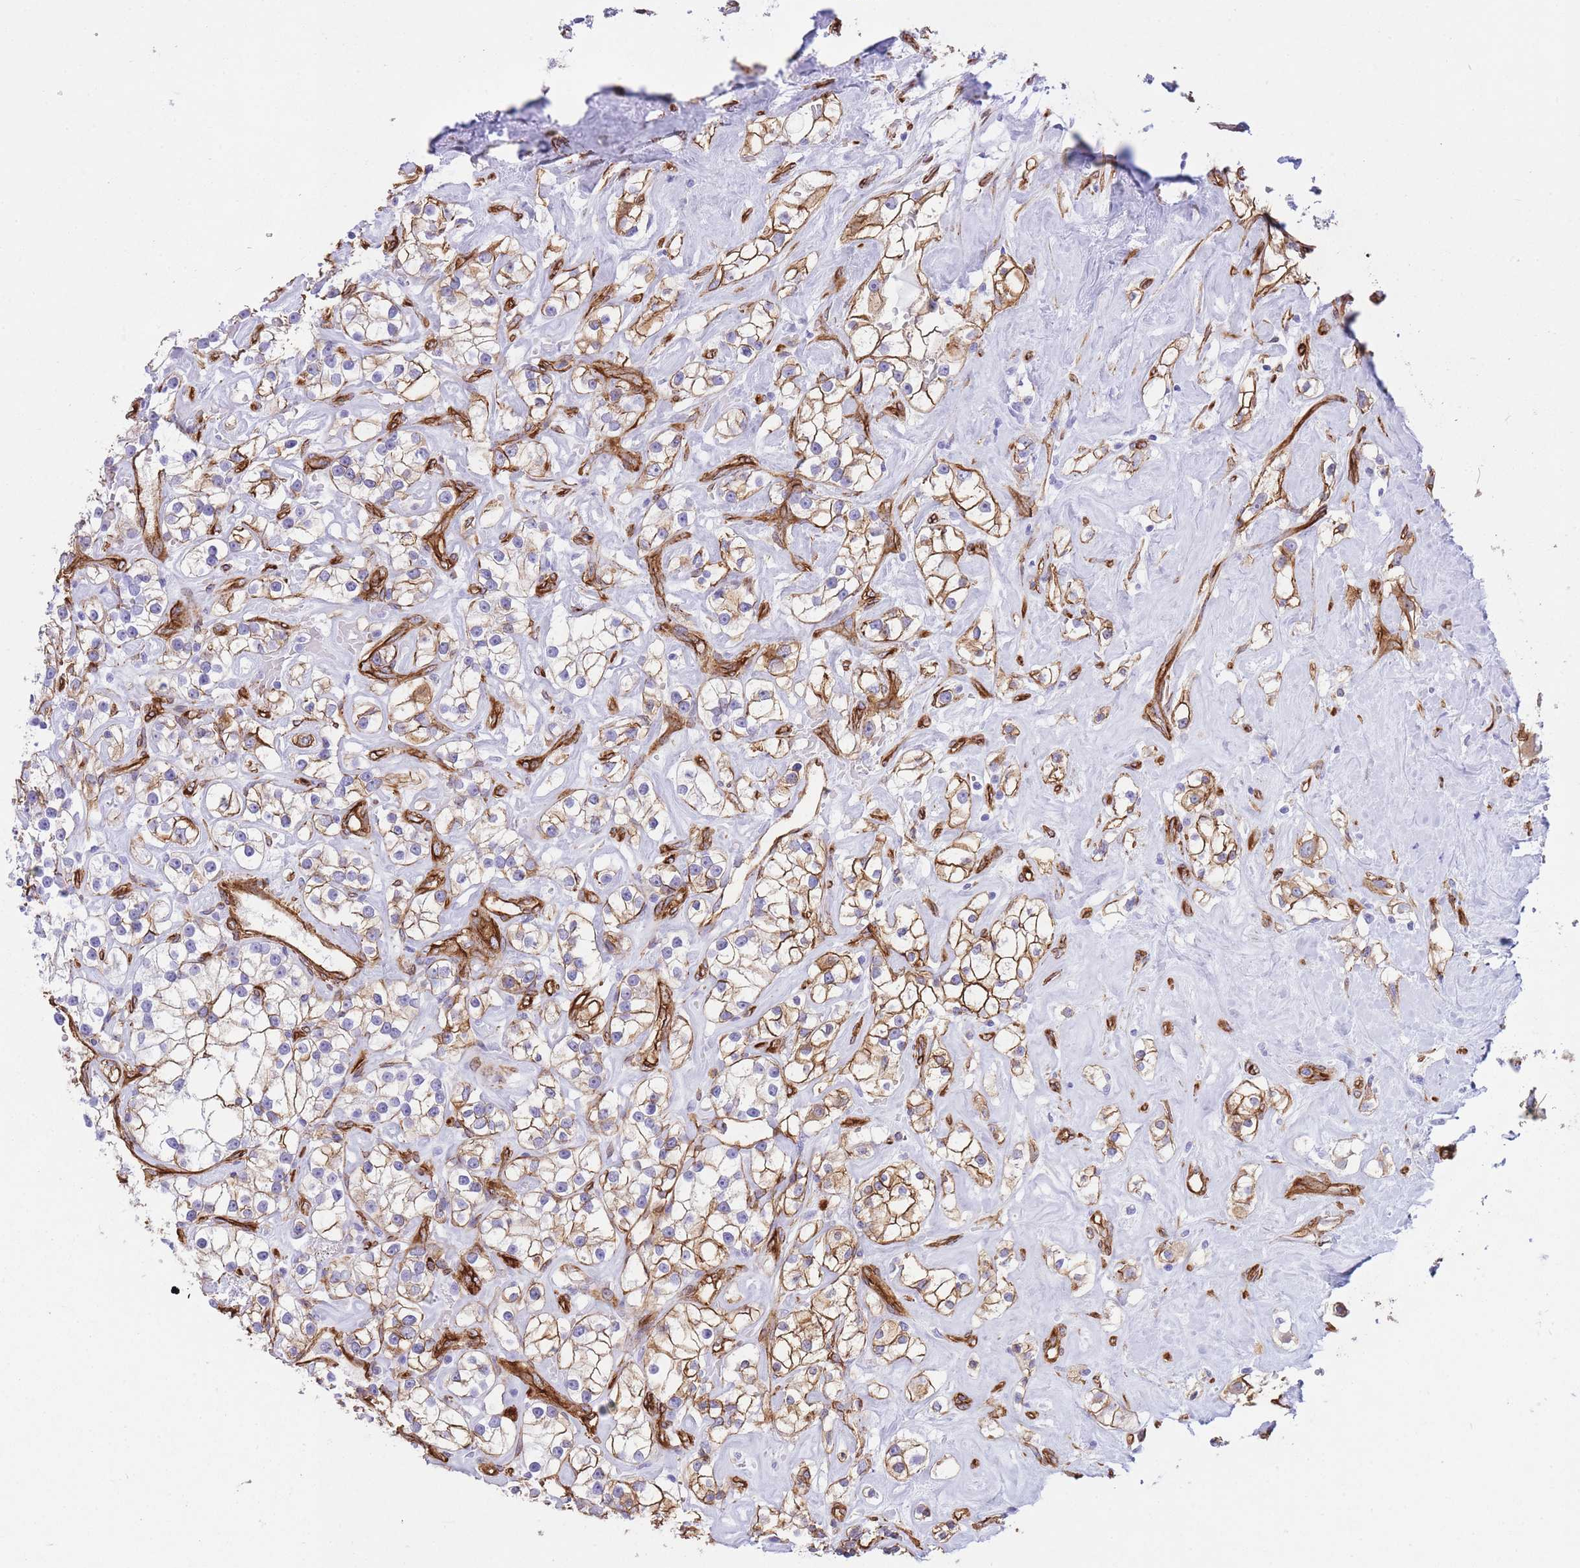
{"staining": {"intensity": "moderate", "quantity": "25%-75%", "location": "cytoplasmic/membranous"}, "tissue": "renal cancer", "cell_type": "Tumor cells", "image_type": "cancer", "snomed": [{"axis": "morphology", "description": "Adenocarcinoma, NOS"}, {"axis": "topography", "description": "Kidney"}], "caption": "Protein staining of renal cancer (adenocarcinoma) tissue displays moderate cytoplasmic/membranous expression in approximately 25%-75% of tumor cells.", "gene": "CAVIN1", "patient": {"sex": "male", "age": 77}}